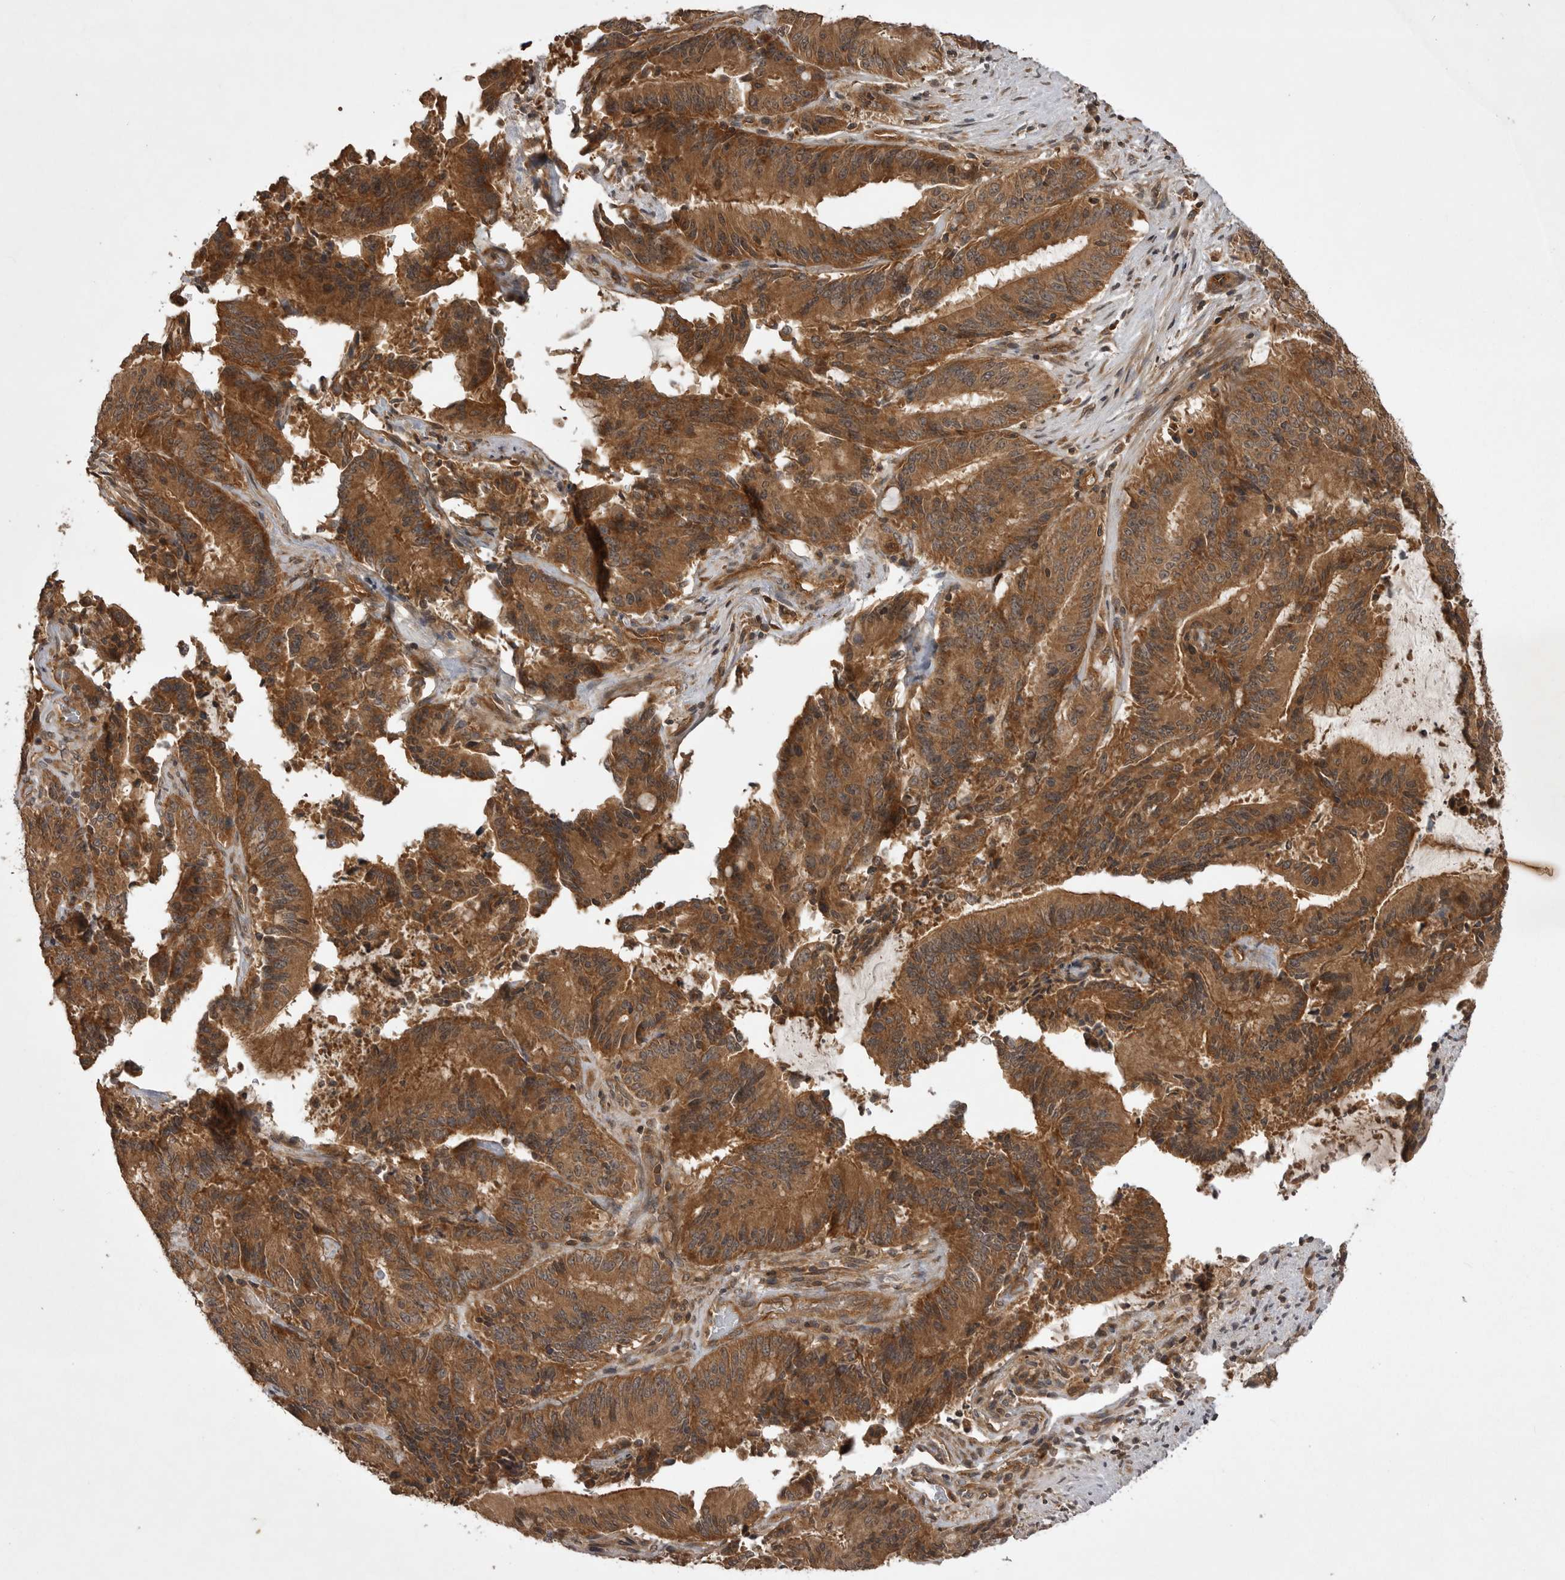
{"staining": {"intensity": "moderate", "quantity": ">75%", "location": "cytoplasmic/membranous"}, "tissue": "liver cancer", "cell_type": "Tumor cells", "image_type": "cancer", "snomed": [{"axis": "morphology", "description": "Normal tissue, NOS"}, {"axis": "morphology", "description": "Cholangiocarcinoma"}, {"axis": "topography", "description": "Liver"}, {"axis": "topography", "description": "Peripheral nerve tissue"}], "caption": "A histopathology image of human liver cholangiocarcinoma stained for a protein exhibits moderate cytoplasmic/membranous brown staining in tumor cells.", "gene": "STK24", "patient": {"sex": "female", "age": 73}}